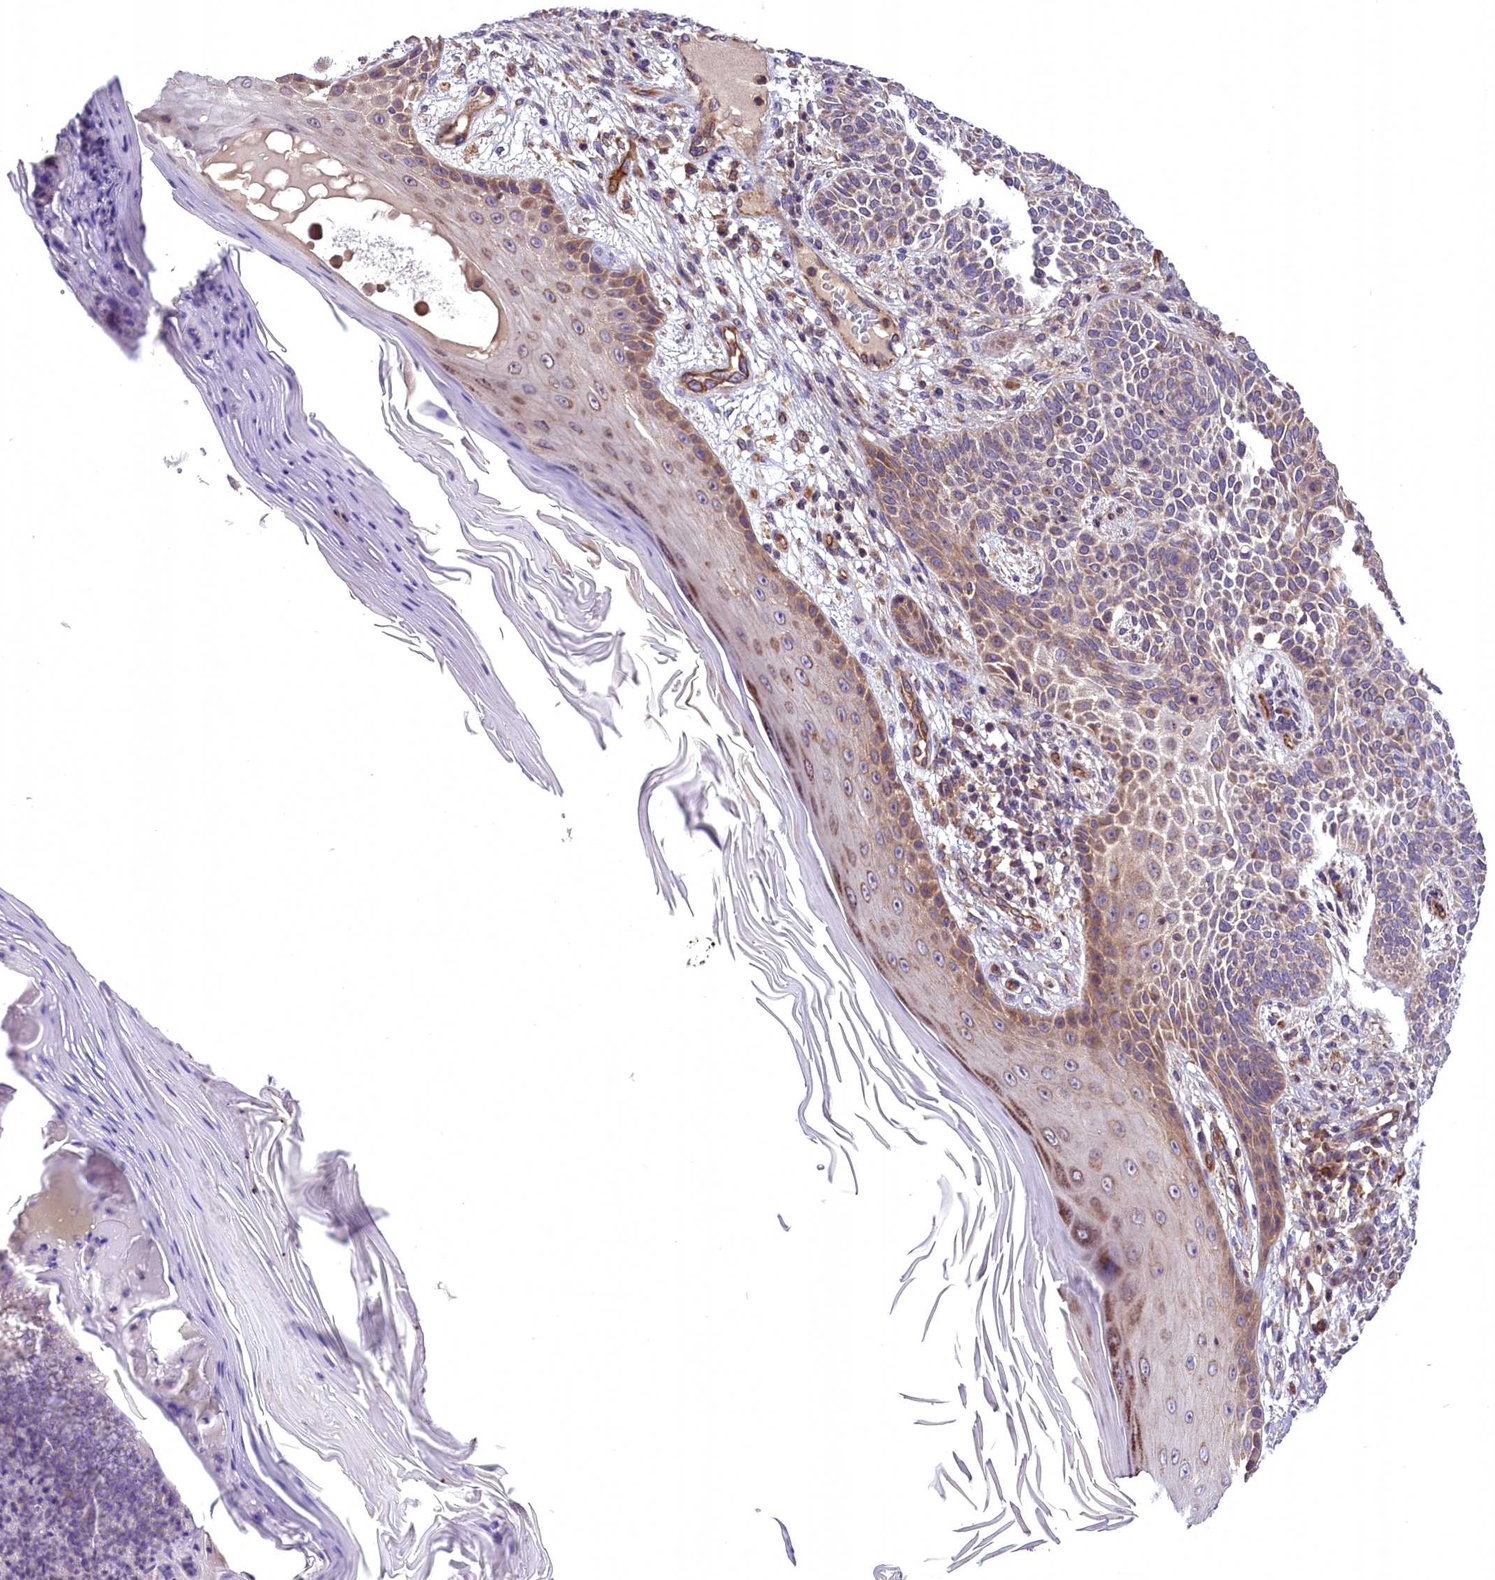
{"staining": {"intensity": "weak", "quantity": ">75%", "location": "cytoplasmic/membranous"}, "tissue": "skin cancer", "cell_type": "Tumor cells", "image_type": "cancer", "snomed": [{"axis": "morphology", "description": "Basal cell carcinoma"}, {"axis": "topography", "description": "Skin"}], "caption": "Protein staining demonstrates weak cytoplasmic/membranous expression in about >75% of tumor cells in skin cancer. (DAB (3,3'-diaminobenzidine) IHC with brightfield microscopy, high magnification).", "gene": "DNAJB9", "patient": {"sex": "male", "age": 85}}